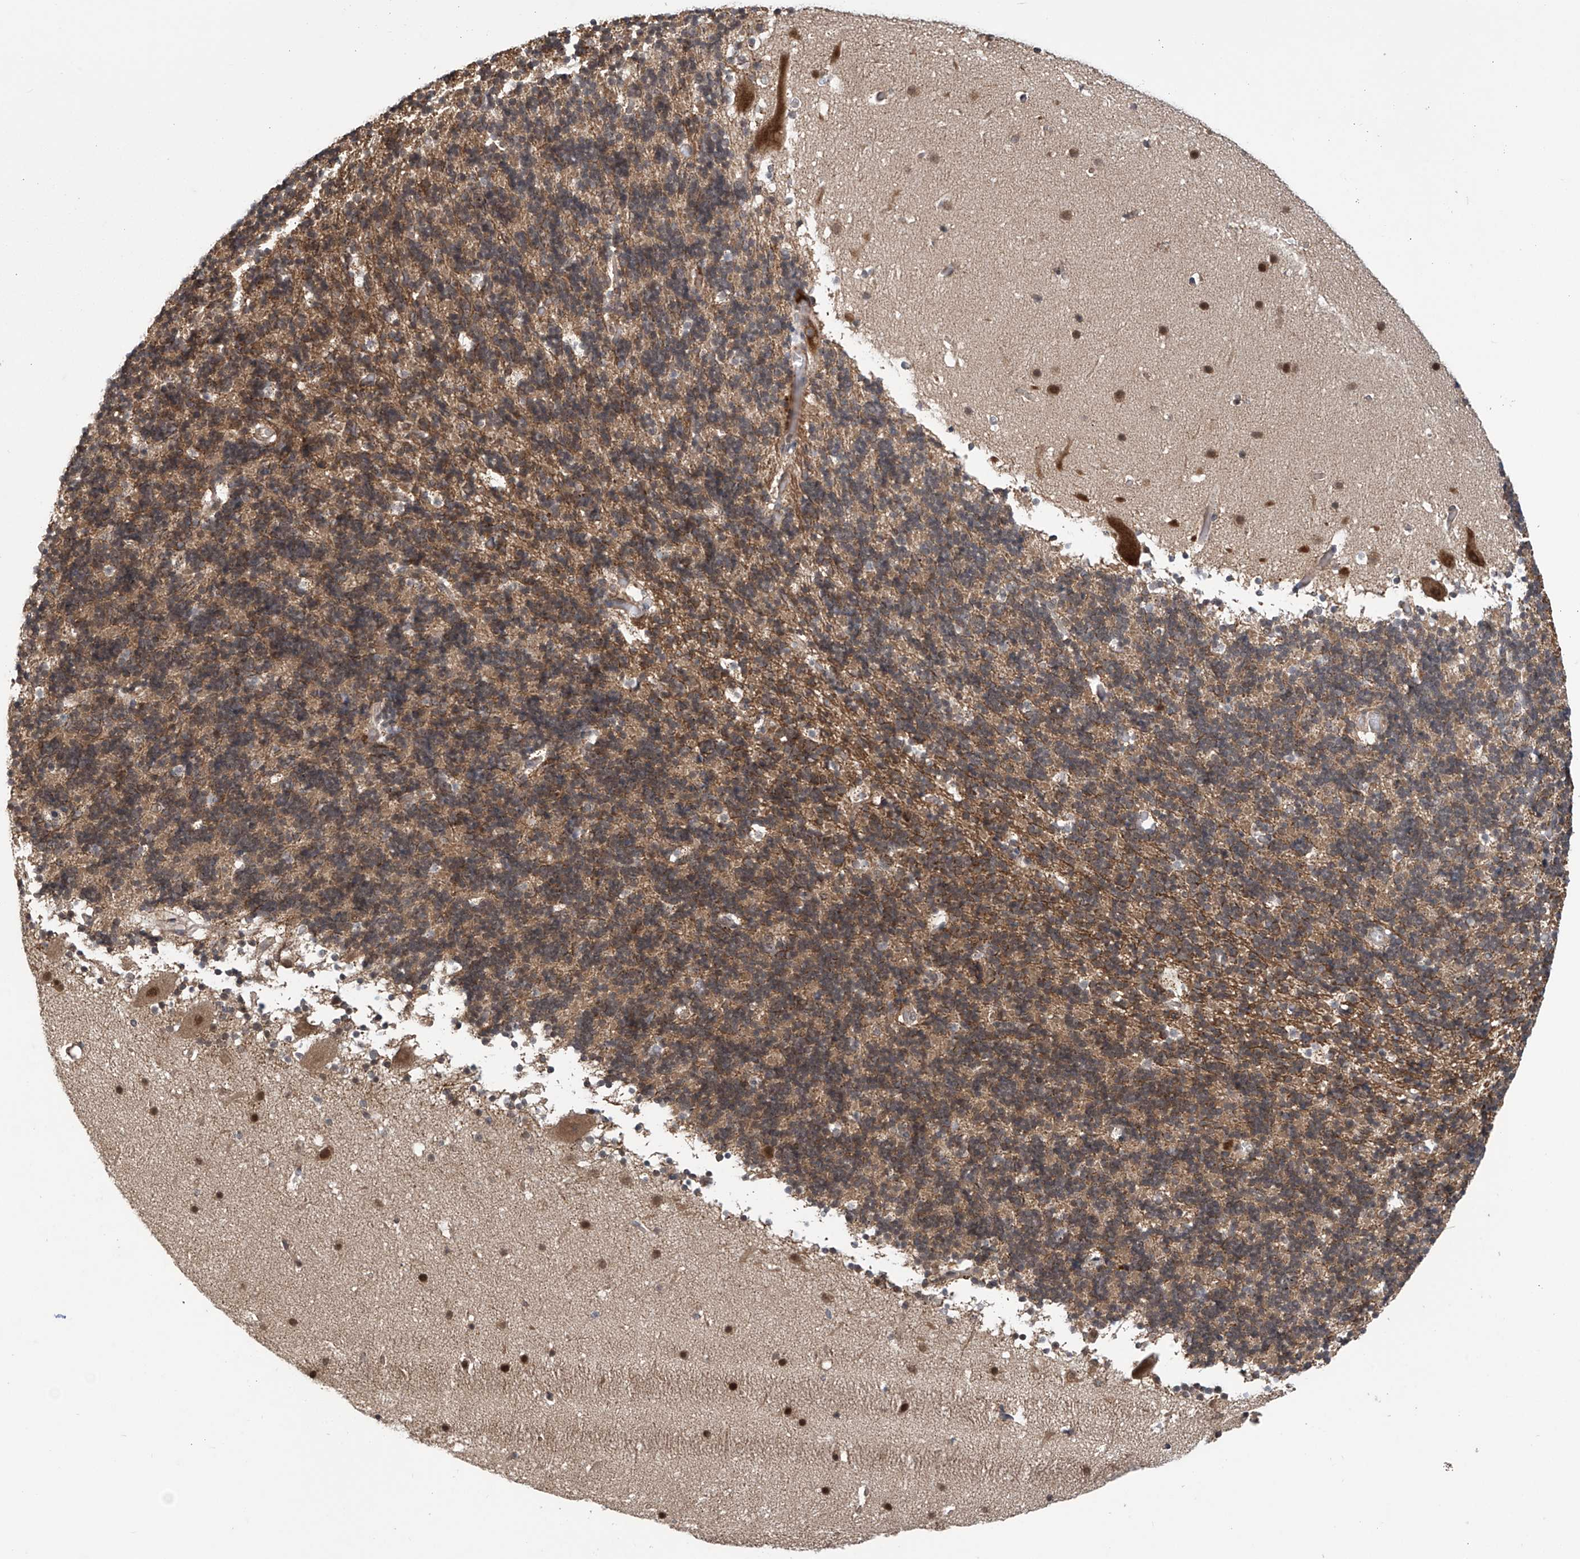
{"staining": {"intensity": "moderate", "quantity": ">75%", "location": "cytoplasmic/membranous"}, "tissue": "cerebellum", "cell_type": "Cells in granular layer", "image_type": "normal", "snomed": [{"axis": "morphology", "description": "Normal tissue, NOS"}, {"axis": "topography", "description": "Cerebellum"}], "caption": "Cerebellum was stained to show a protein in brown. There is medium levels of moderate cytoplasmic/membranous staining in approximately >75% of cells in granular layer. (Brightfield microscopy of DAB IHC at high magnification).", "gene": "ABHD13", "patient": {"sex": "male", "age": 57}}